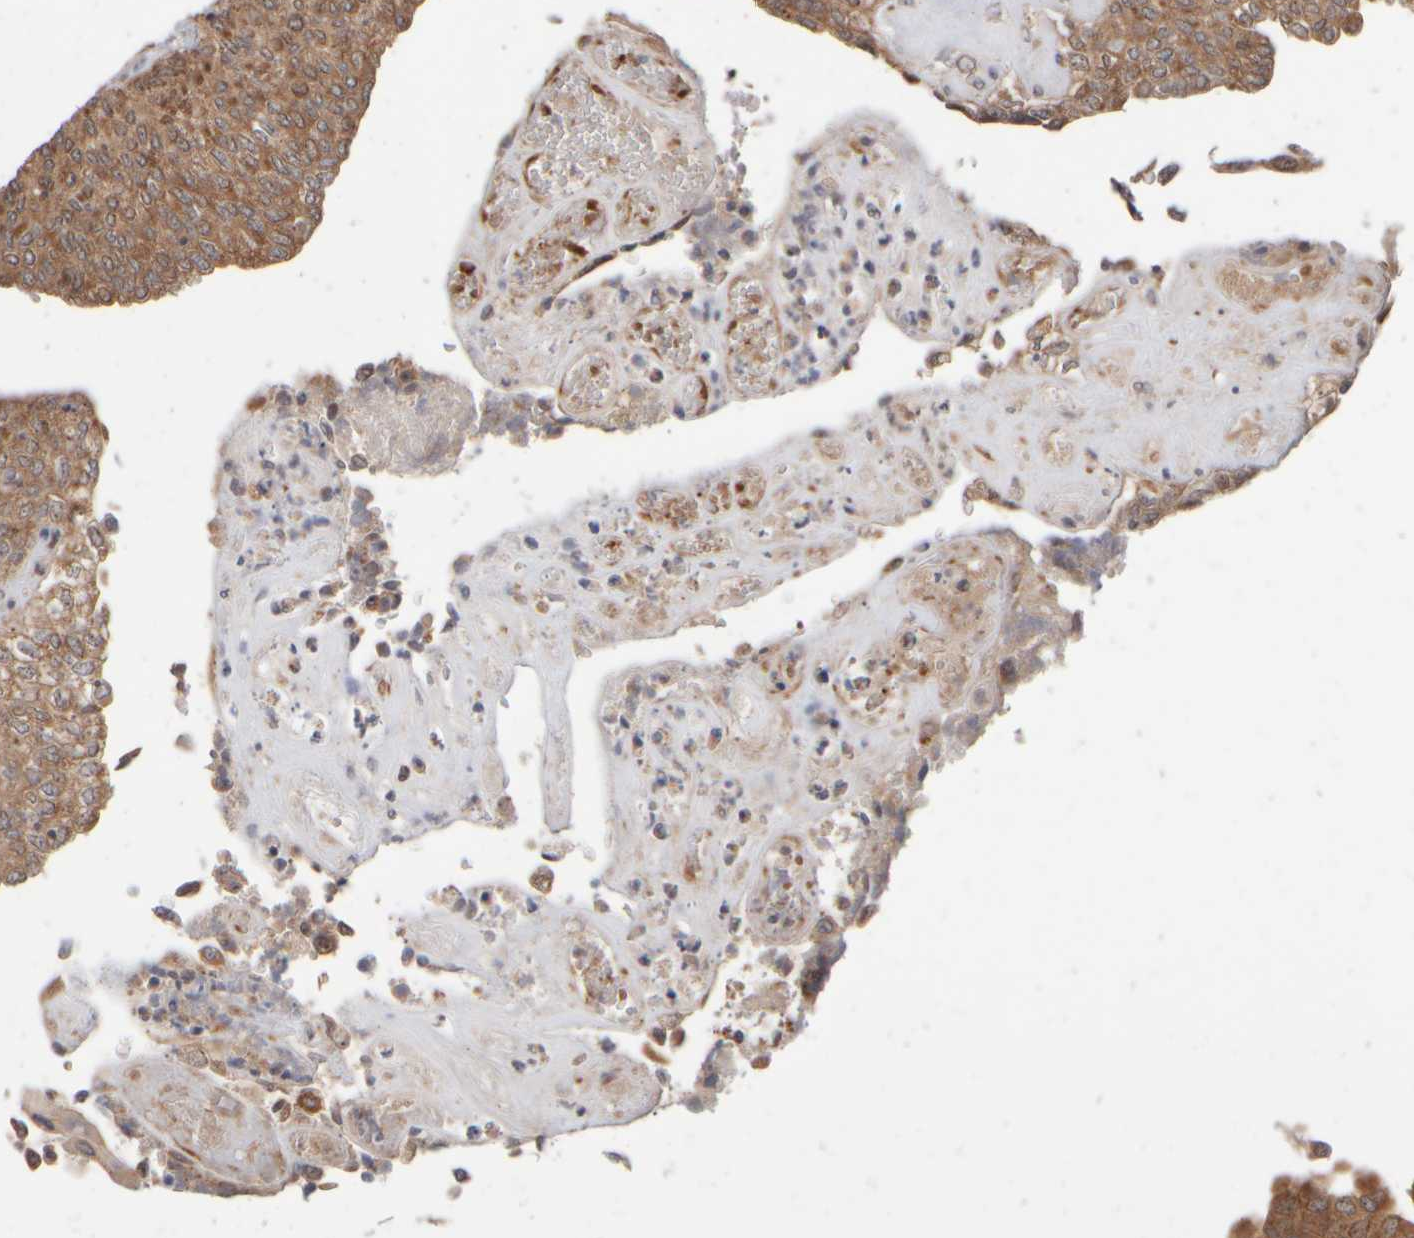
{"staining": {"intensity": "moderate", "quantity": ">75%", "location": "cytoplasmic/membranous"}, "tissue": "urothelial cancer", "cell_type": "Tumor cells", "image_type": "cancer", "snomed": [{"axis": "morphology", "description": "Urothelial carcinoma, Low grade"}, {"axis": "topography", "description": "Urinary bladder"}], "caption": "Human urothelial cancer stained with a brown dye exhibits moderate cytoplasmic/membranous positive staining in approximately >75% of tumor cells.", "gene": "ABHD11", "patient": {"sex": "female", "age": 79}}